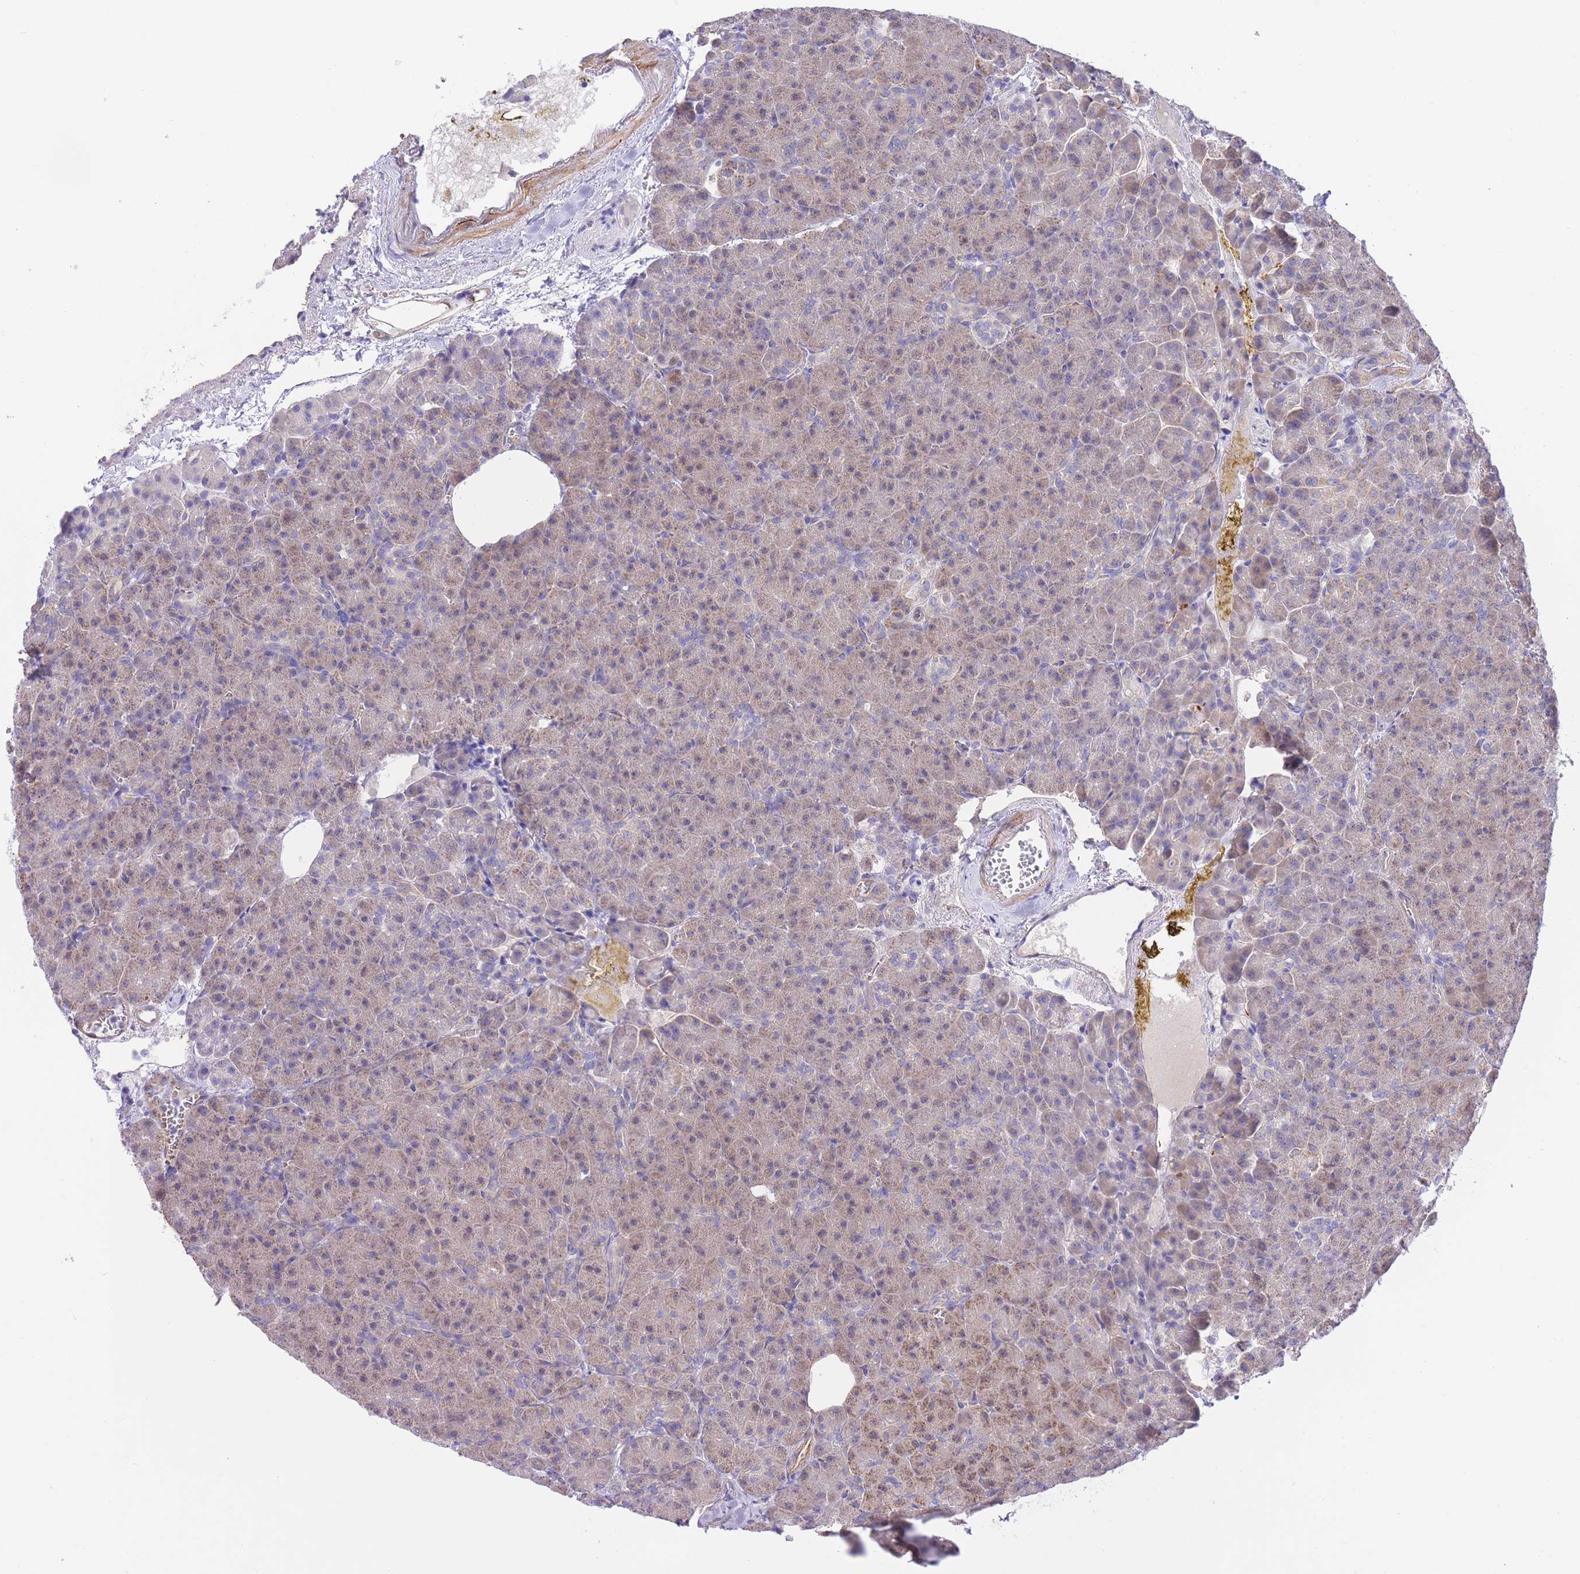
{"staining": {"intensity": "weak", "quantity": "25%-75%", "location": "cytoplasmic/membranous"}, "tissue": "pancreas", "cell_type": "Exocrine glandular cells", "image_type": "normal", "snomed": [{"axis": "morphology", "description": "Normal tissue, NOS"}, {"axis": "topography", "description": "Pancreas"}], "caption": "DAB immunohistochemical staining of benign pancreas reveals weak cytoplasmic/membranous protein positivity in approximately 25%-75% of exocrine glandular cells. (DAB IHC, brown staining for protein, blue staining for nuclei).", "gene": "PGM1", "patient": {"sex": "female", "age": 74}}